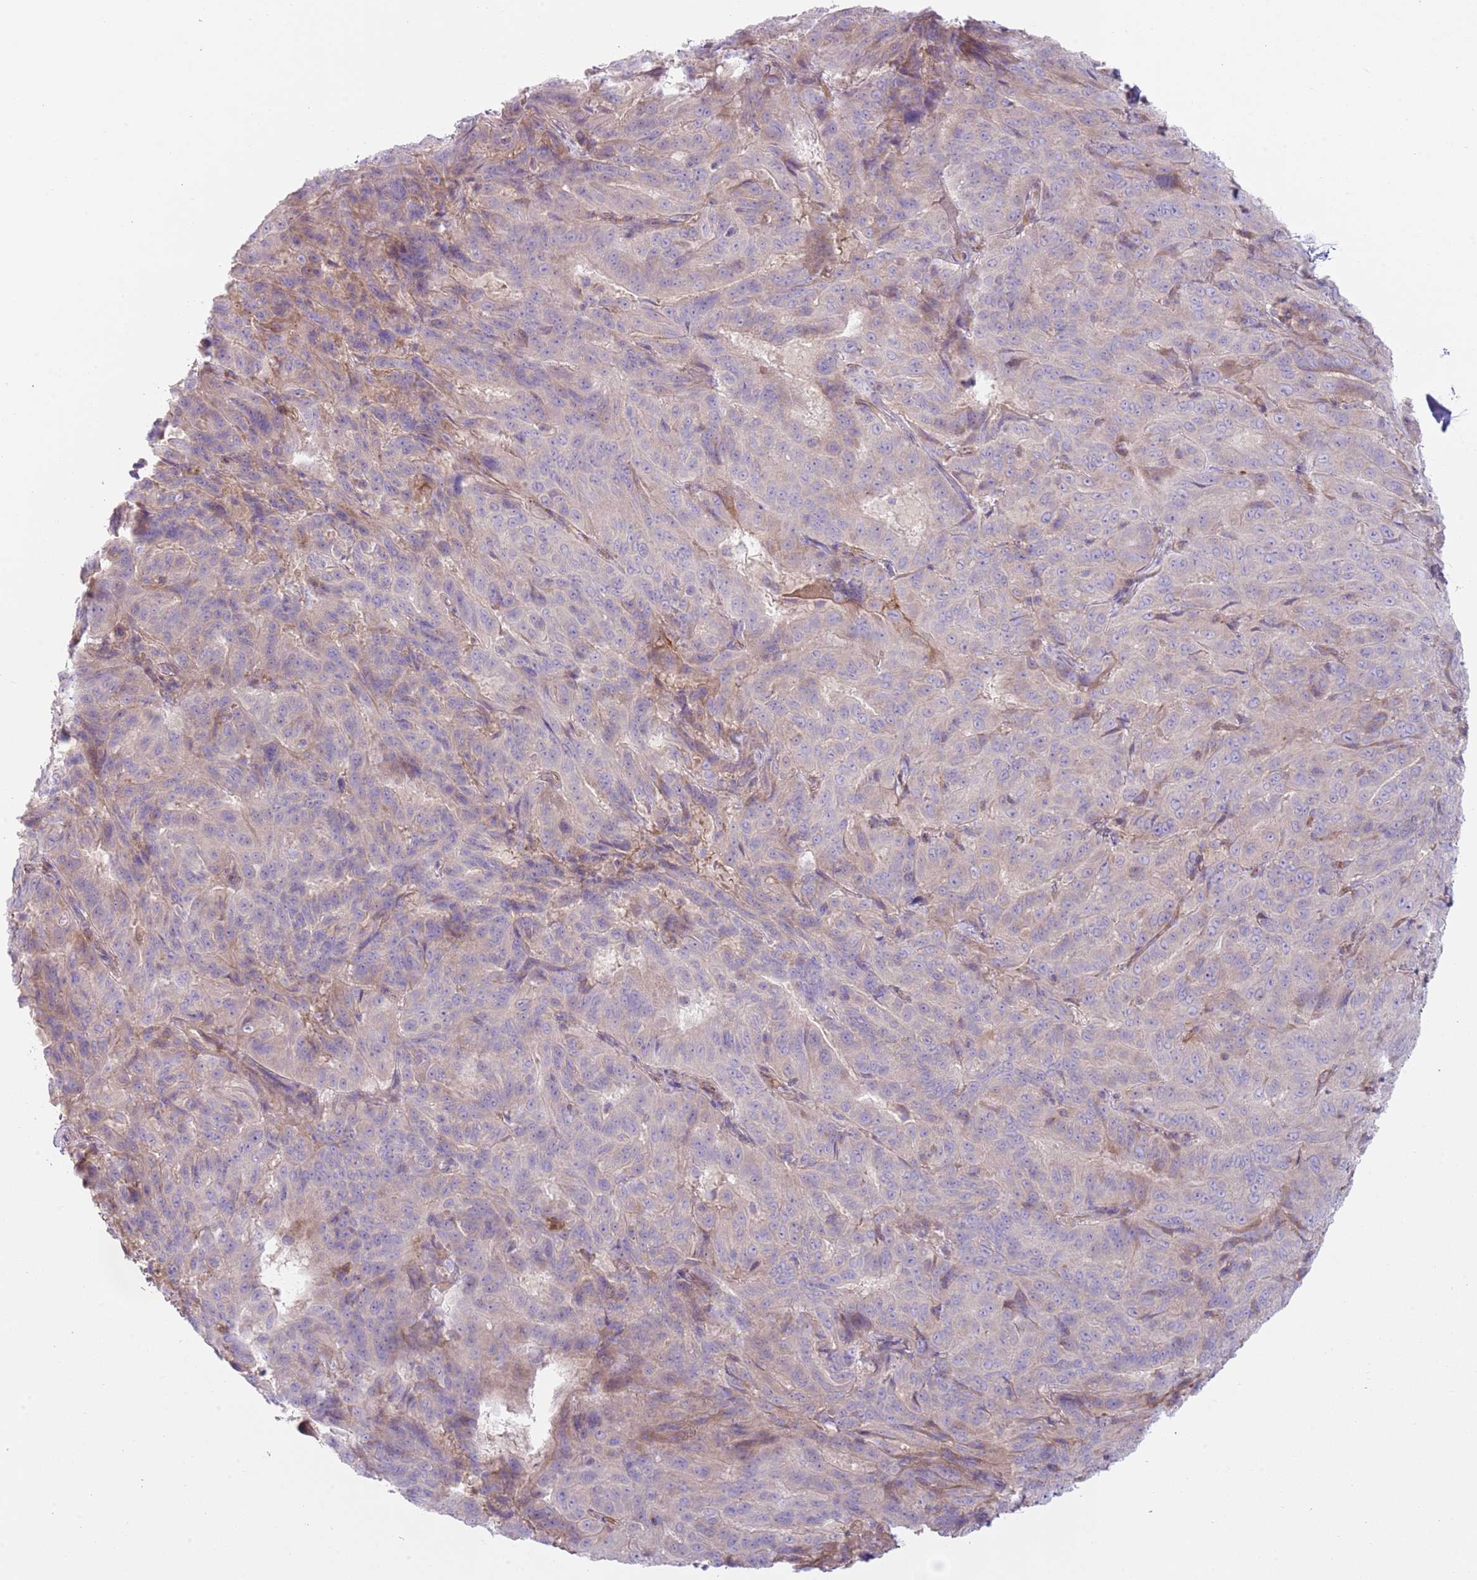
{"staining": {"intensity": "negative", "quantity": "none", "location": "none"}, "tissue": "pancreatic cancer", "cell_type": "Tumor cells", "image_type": "cancer", "snomed": [{"axis": "morphology", "description": "Adenocarcinoma, NOS"}, {"axis": "topography", "description": "Pancreas"}], "caption": "IHC micrograph of neoplastic tissue: human pancreatic cancer (adenocarcinoma) stained with DAB (3,3'-diaminobenzidine) reveals no significant protein positivity in tumor cells. Nuclei are stained in blue.", "gene": "GNAI3", "patient": {"sex": "male", "age": 63}}